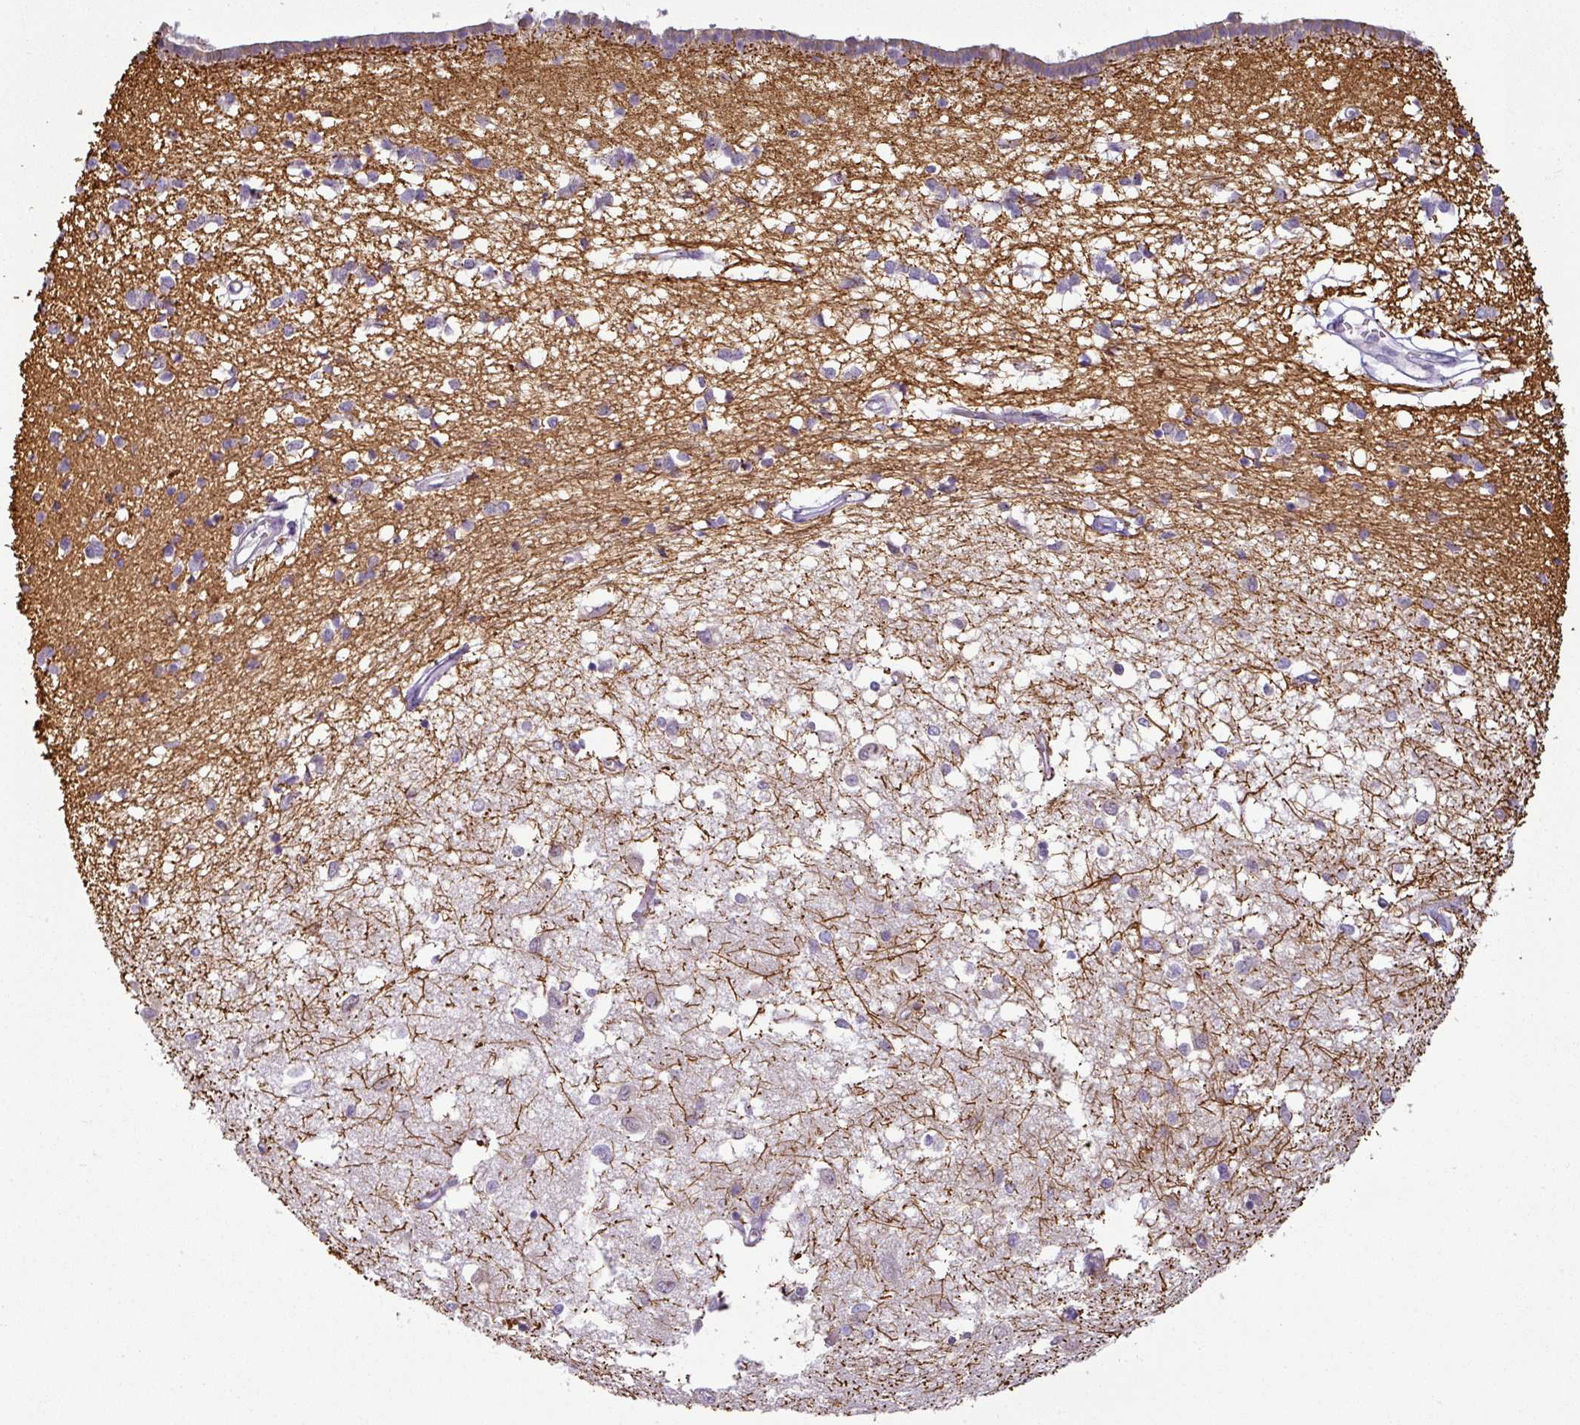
{"staining": {"intensity": "weak", "quantity": "25%-75%", "location": "cytoplasmic/membranous"}, "tissue": "caudate", "cell_type": "Glial cells", "image_type": "normal", "snomed": [{"axis": "morphology", "description": "Normal tissue, NOS"}, {"axis": "topography", "description": "Lateral ventricle wall"}], "caption": "Protein staining of normal caudate shows weak cytoplasmic/membranous expression in approximately 25%-75% of glial cells.", "gene": "OR52D1", "patient": {"sex": "male", "age": 70}}